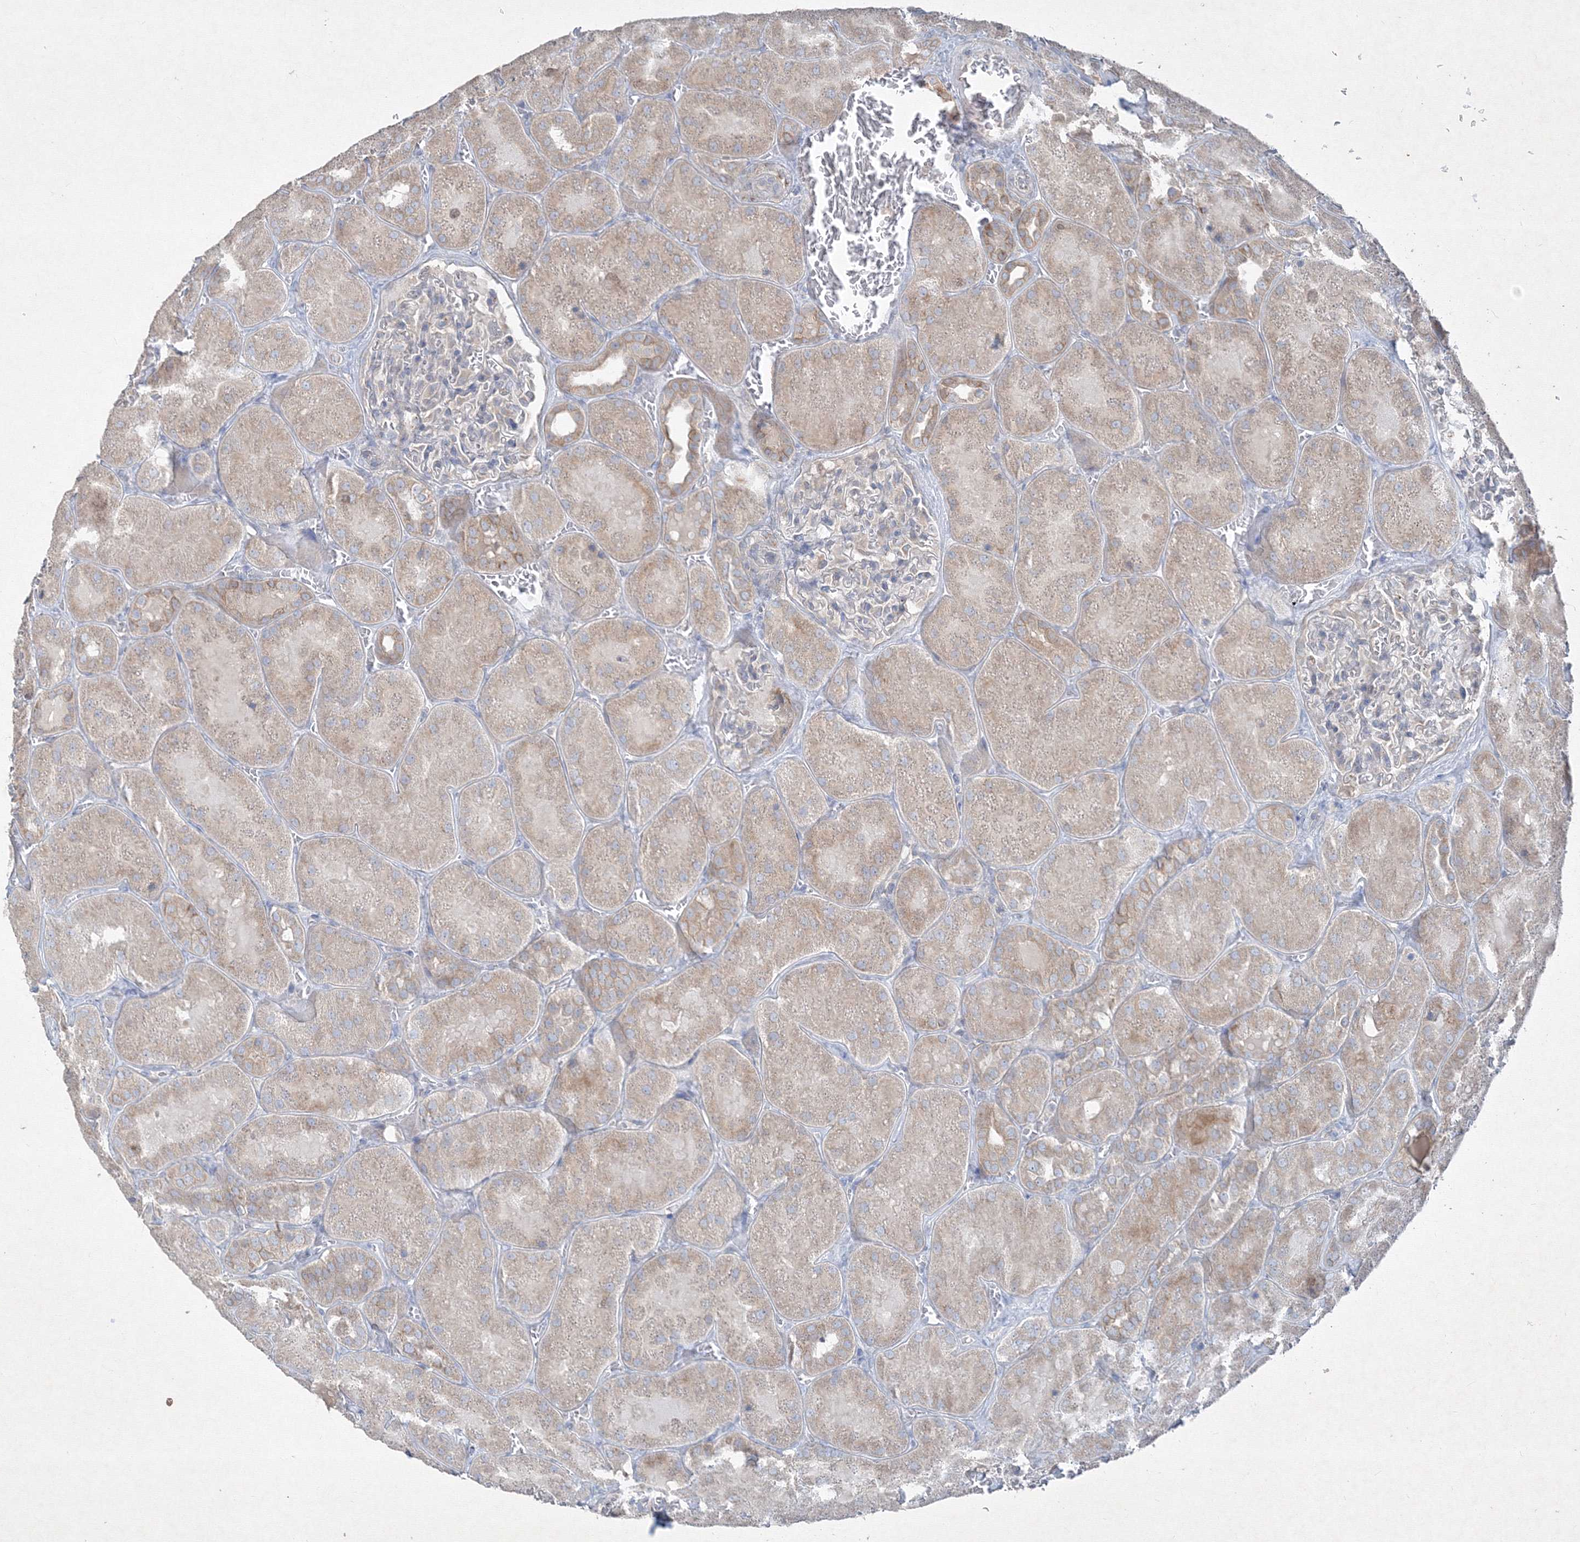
{"staining": {"intensity": "weak", "quantity": "<25%", "location": "cytoplasmic/membranous"}, "tissue": "kidney", "cell_type": "Cells in glomeruli", "image_type": "normal", "snomed": [{"axis": "morphology", "description": "Normal tissue, NOS"}, {"axis": "topography", "description": "Kidney"}], "caption": "Immunohistochemistry photomicrograph of unremarkable kidney stained for a protein (brown), which shows no expression in cells in glomeruli.", "gene": "IFNAR1", "patient": {"sex": "male", "age": 28}}